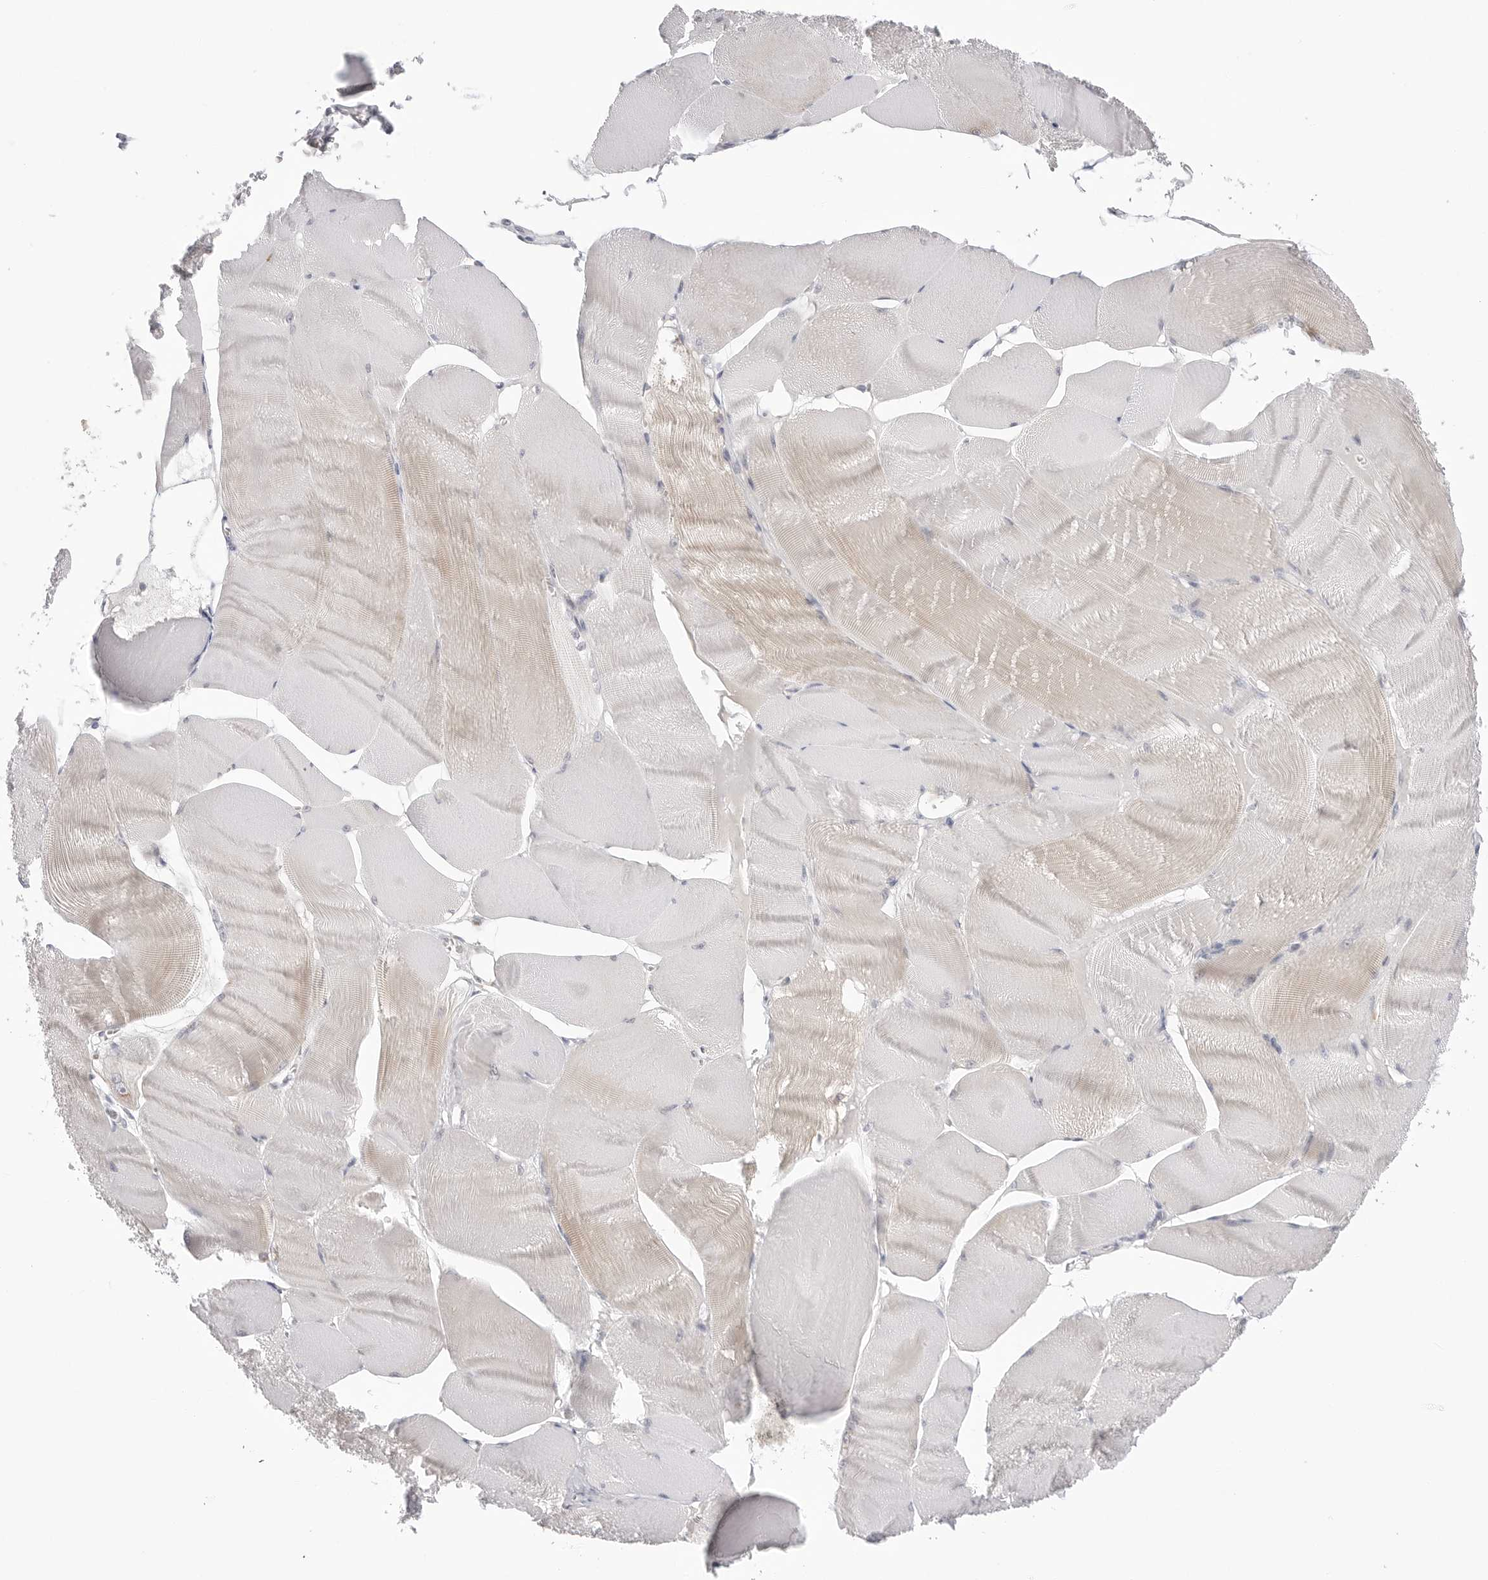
{"staining": {"intensity": "weak", "quantity": "25%-75%", "location": "cytoplasmic/membranous"}, "tissue": "skeletal muscle", "cell_type": "Myocytes", "image_type": "normal", "snomed": [{"axis": "morphology", "description": "Normal tissue, NOS"}, {"axis": "morphology", "description": "Basal cell carcinoma"}, {"axis": "topography", "description": "Skeletal muscle"}], "caption": "Myocytes reveal low levels of weak cytoplasmic/membranous positivity in about 25%-75% of cells in unremarkable human skeletal muscle. (DAB (3,3'-diaminobenzidine) IHC, brown staining for protein, blue staining for nuclei).", "gene": "RPN1", "patient": {"sex": "female", "age": 64}}